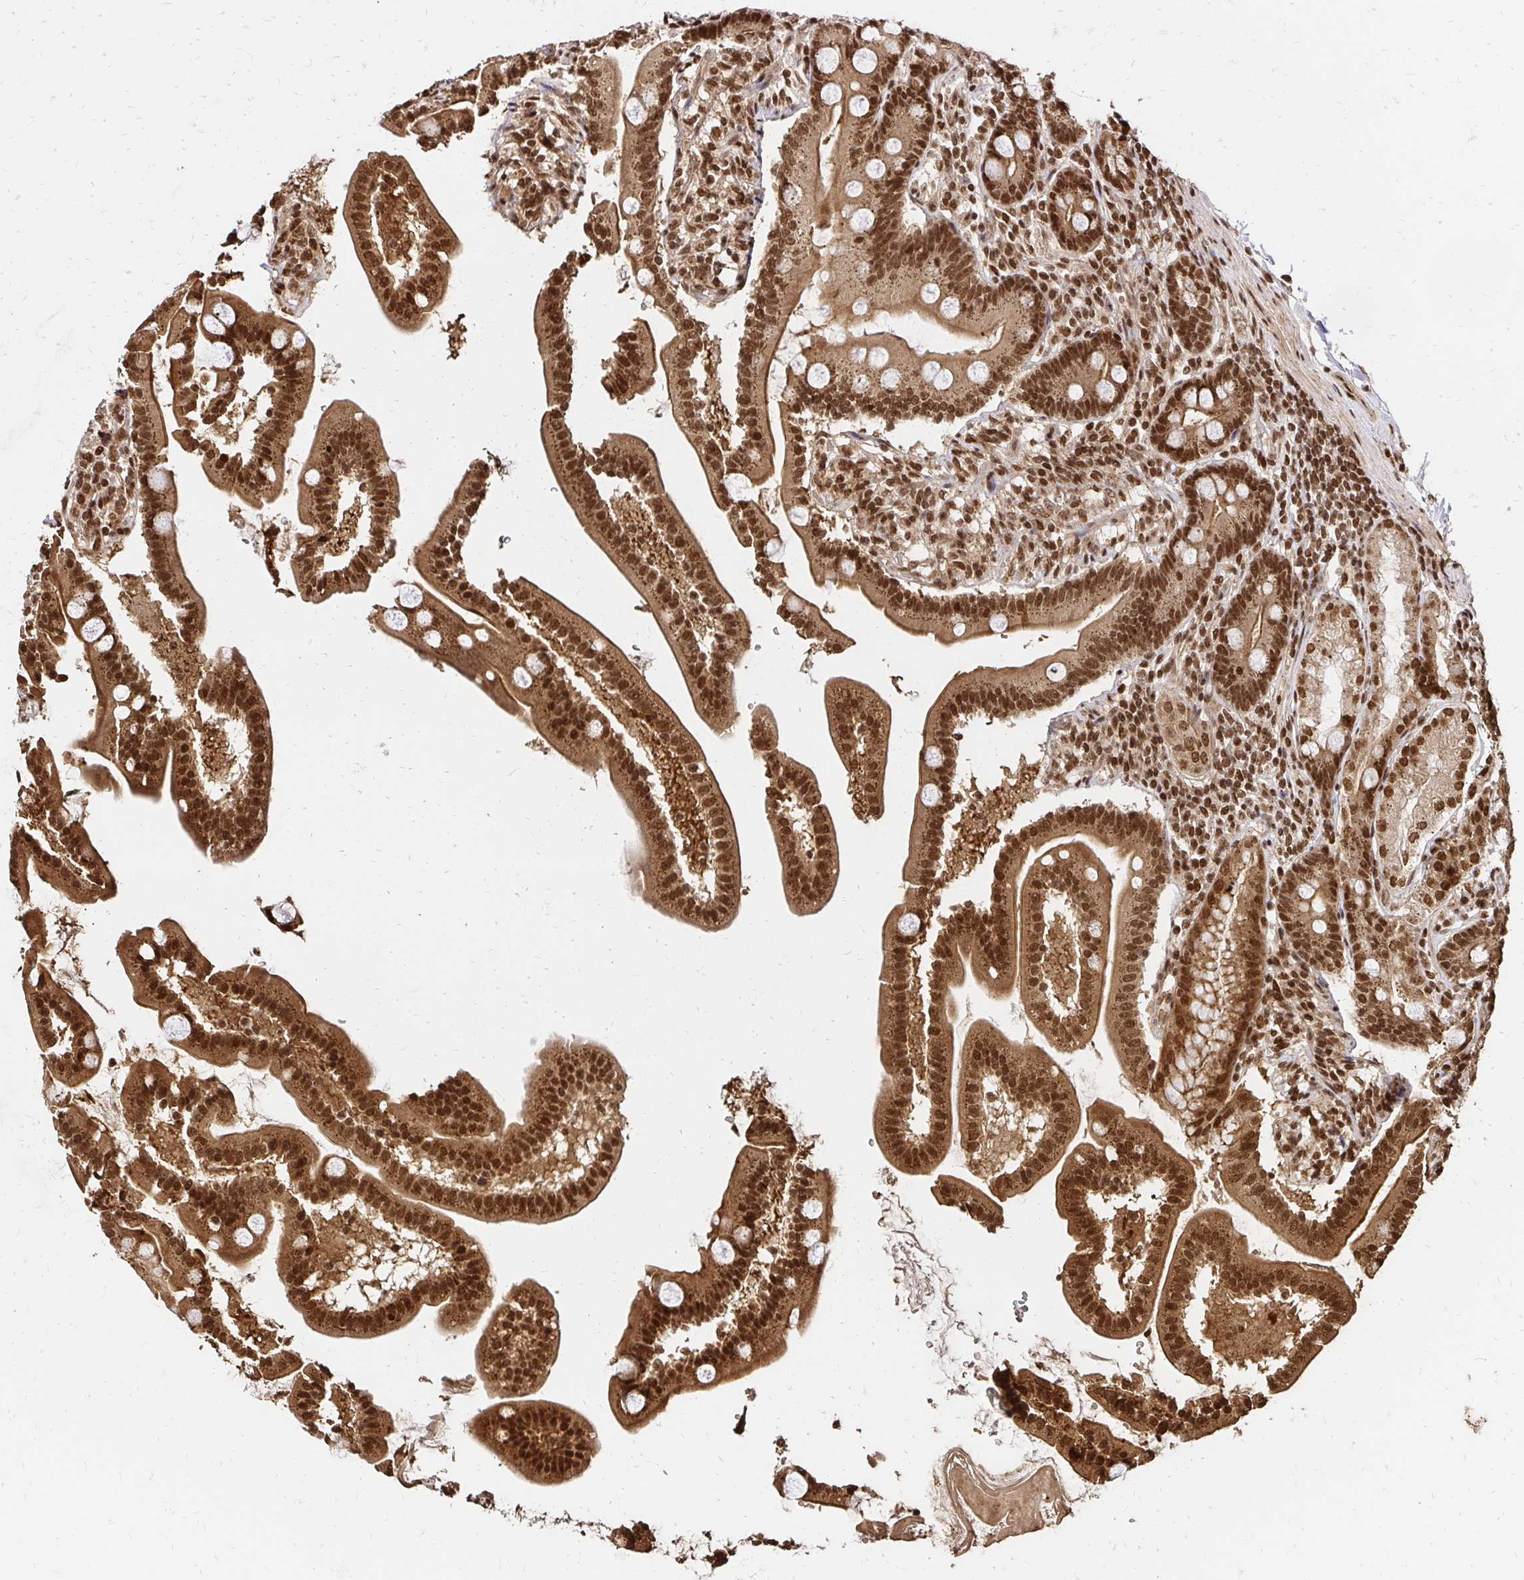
{"staining": {"intensity": "strong", "quantity": ">75%", "location": "cytoplasmic/membranous,nuclear"}, "tissue": "duodenum", "cell_type": "Glandular cells", "image_type": "normal", "snomed": [{"axis": "morphology", "description": "Normal tissue, NOS"}, {"axis": "topography", "description": "Duodenum"}], "caption": "Human duodenum stained with a brown dye shows strong cytoplasmic/membranous,nuclear positive positivity in about >75% of glandular cells.", "gene": "GLYR1", "patient": {"sex": "female", "age": 67}}